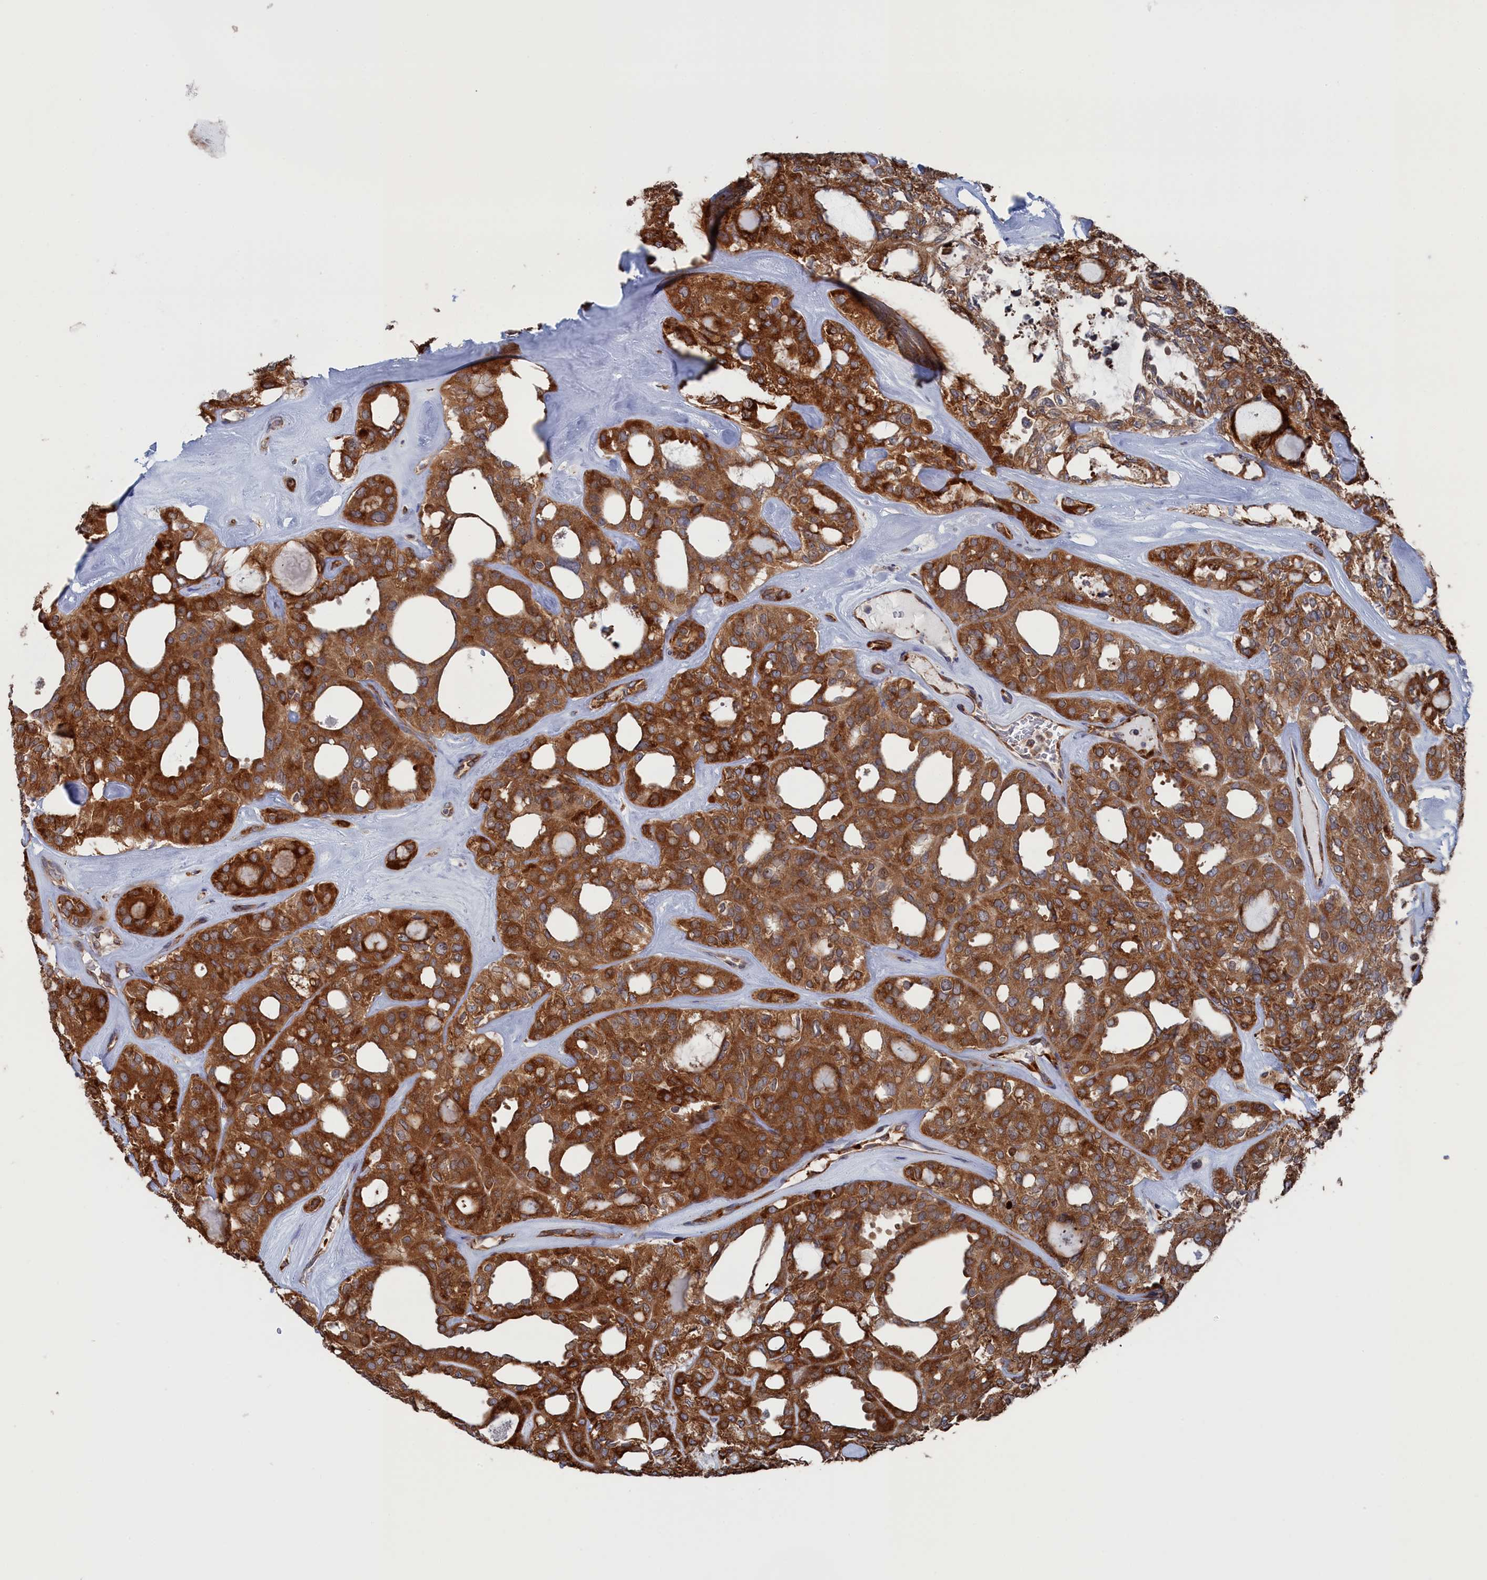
{"staining": {"intensity": "moderate", "quantity": ">75%", "location": "cytoplasmic/membranous"}, "tissue": "thyroid cancer", "cell_type": "Tumor cells", "image_type": "cancer", "snomed": [{"axis": "morphology", "description": "Follicular adenoma carcinoma, NOS"}, {"axis": "topography", "description": "Thyroid gland"}], "caption": "This photomicrograph demonstrates immunohistochemistry staining of thyroid cancer (follicular adenoma carcinoma), with medium moderate cytoplasmic/membranous expression in approximately >75% of tumor cells.", "gene": "BPIFB6", "patient": {"sex": "male", "age": 75}}